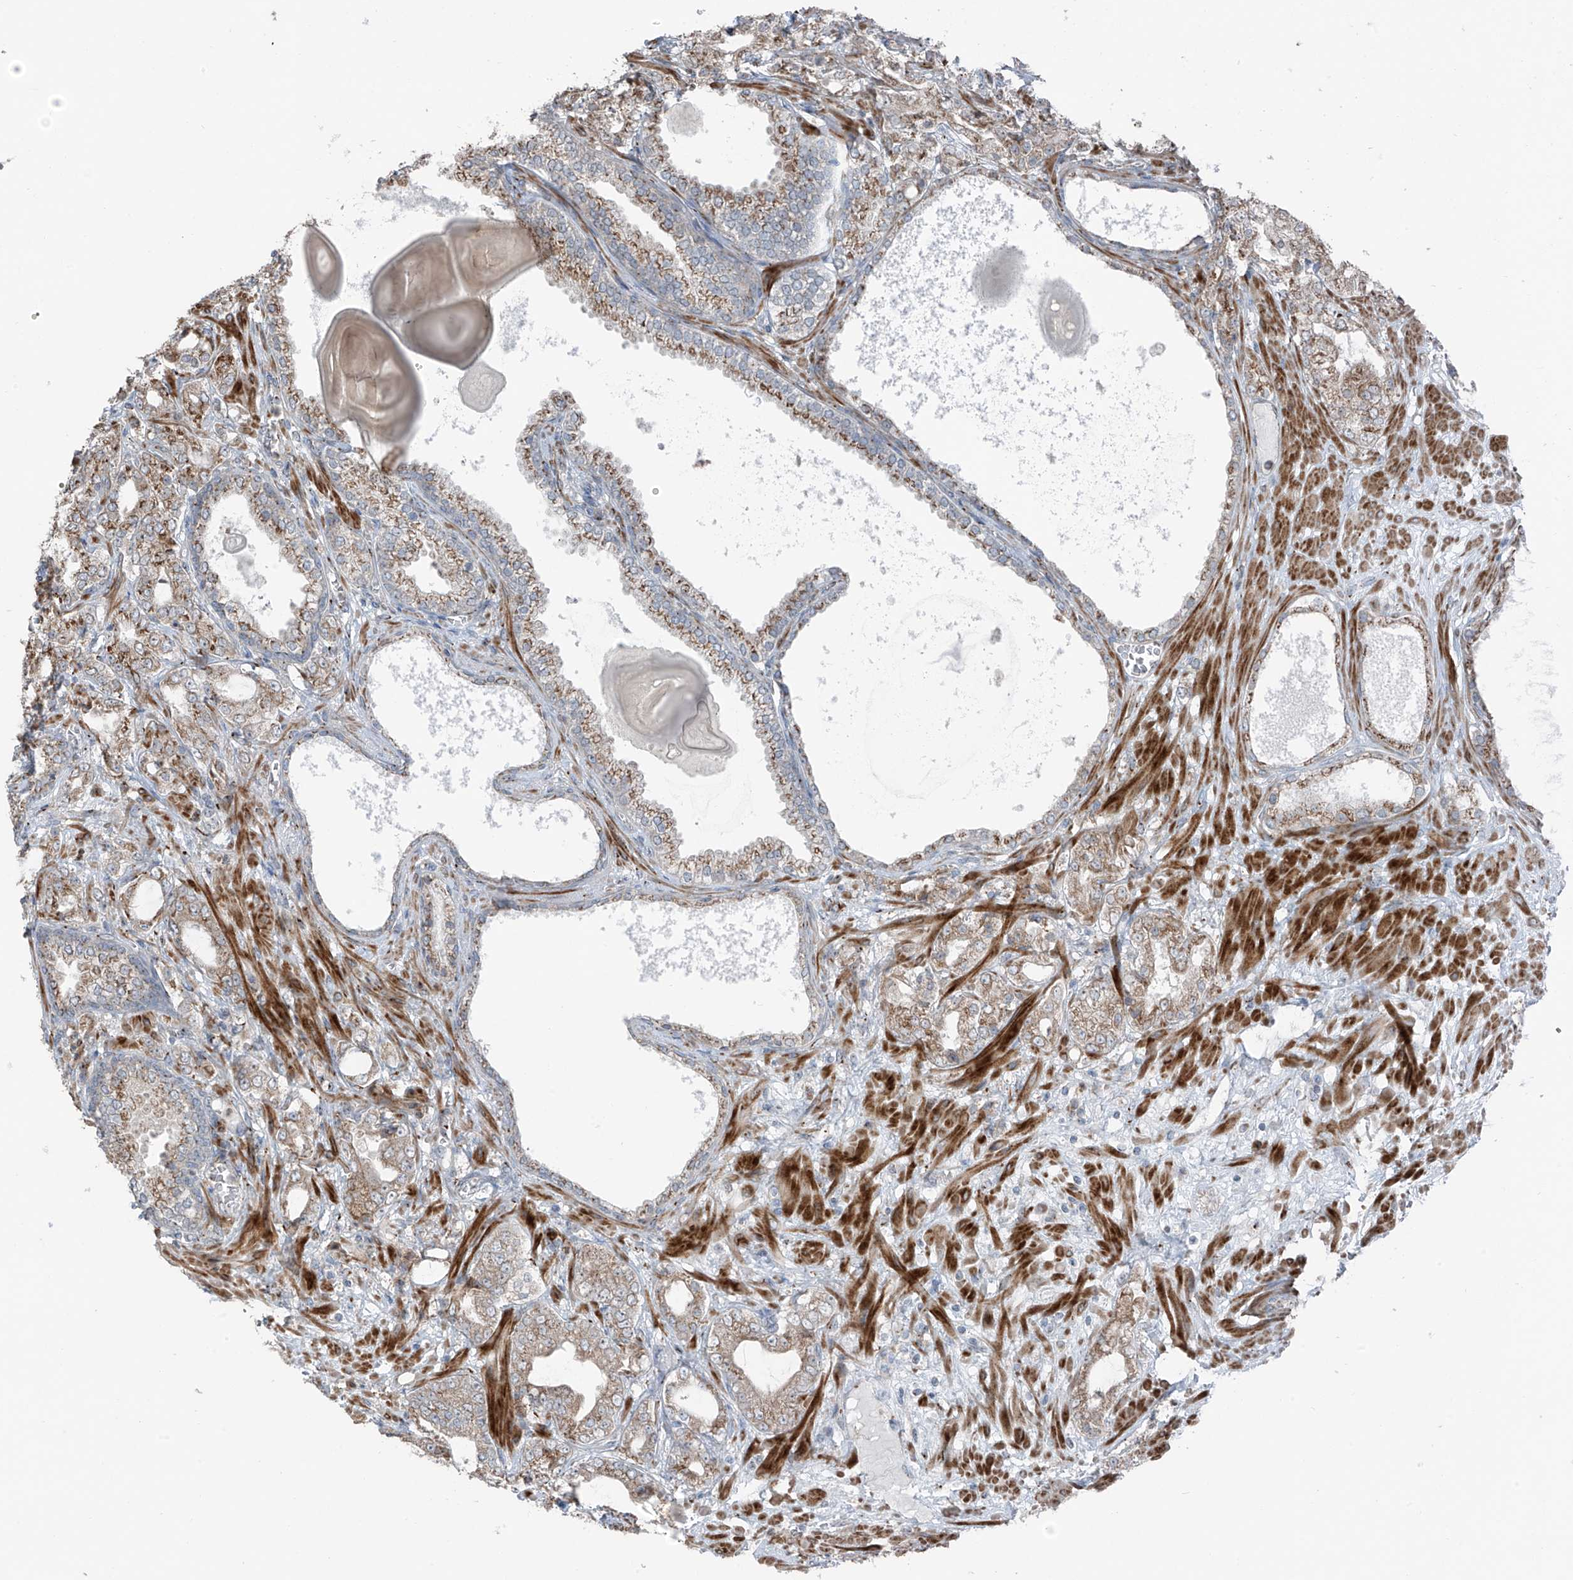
{"staining": {"intensity": "moderate", "quantity": ">75%", "location": "cytoplasmic/membranous"}, "tissue": "prostate cancer", "cell_type": "Tumor cells", "image_type": "cancer", "snomed": [{"axis": "morphology", "description": "Adenocarcinoma, High grade"}, {"axis": "topography", "description": "Prostate"}], "caption": "A medium amount of moderate cytoplasmic/membranous expression is present in approximately >75% of tumor cells in prostate cancer tissue.", "gene": "ERLEC1", "patient": {"sex": "male", "age": 64}}